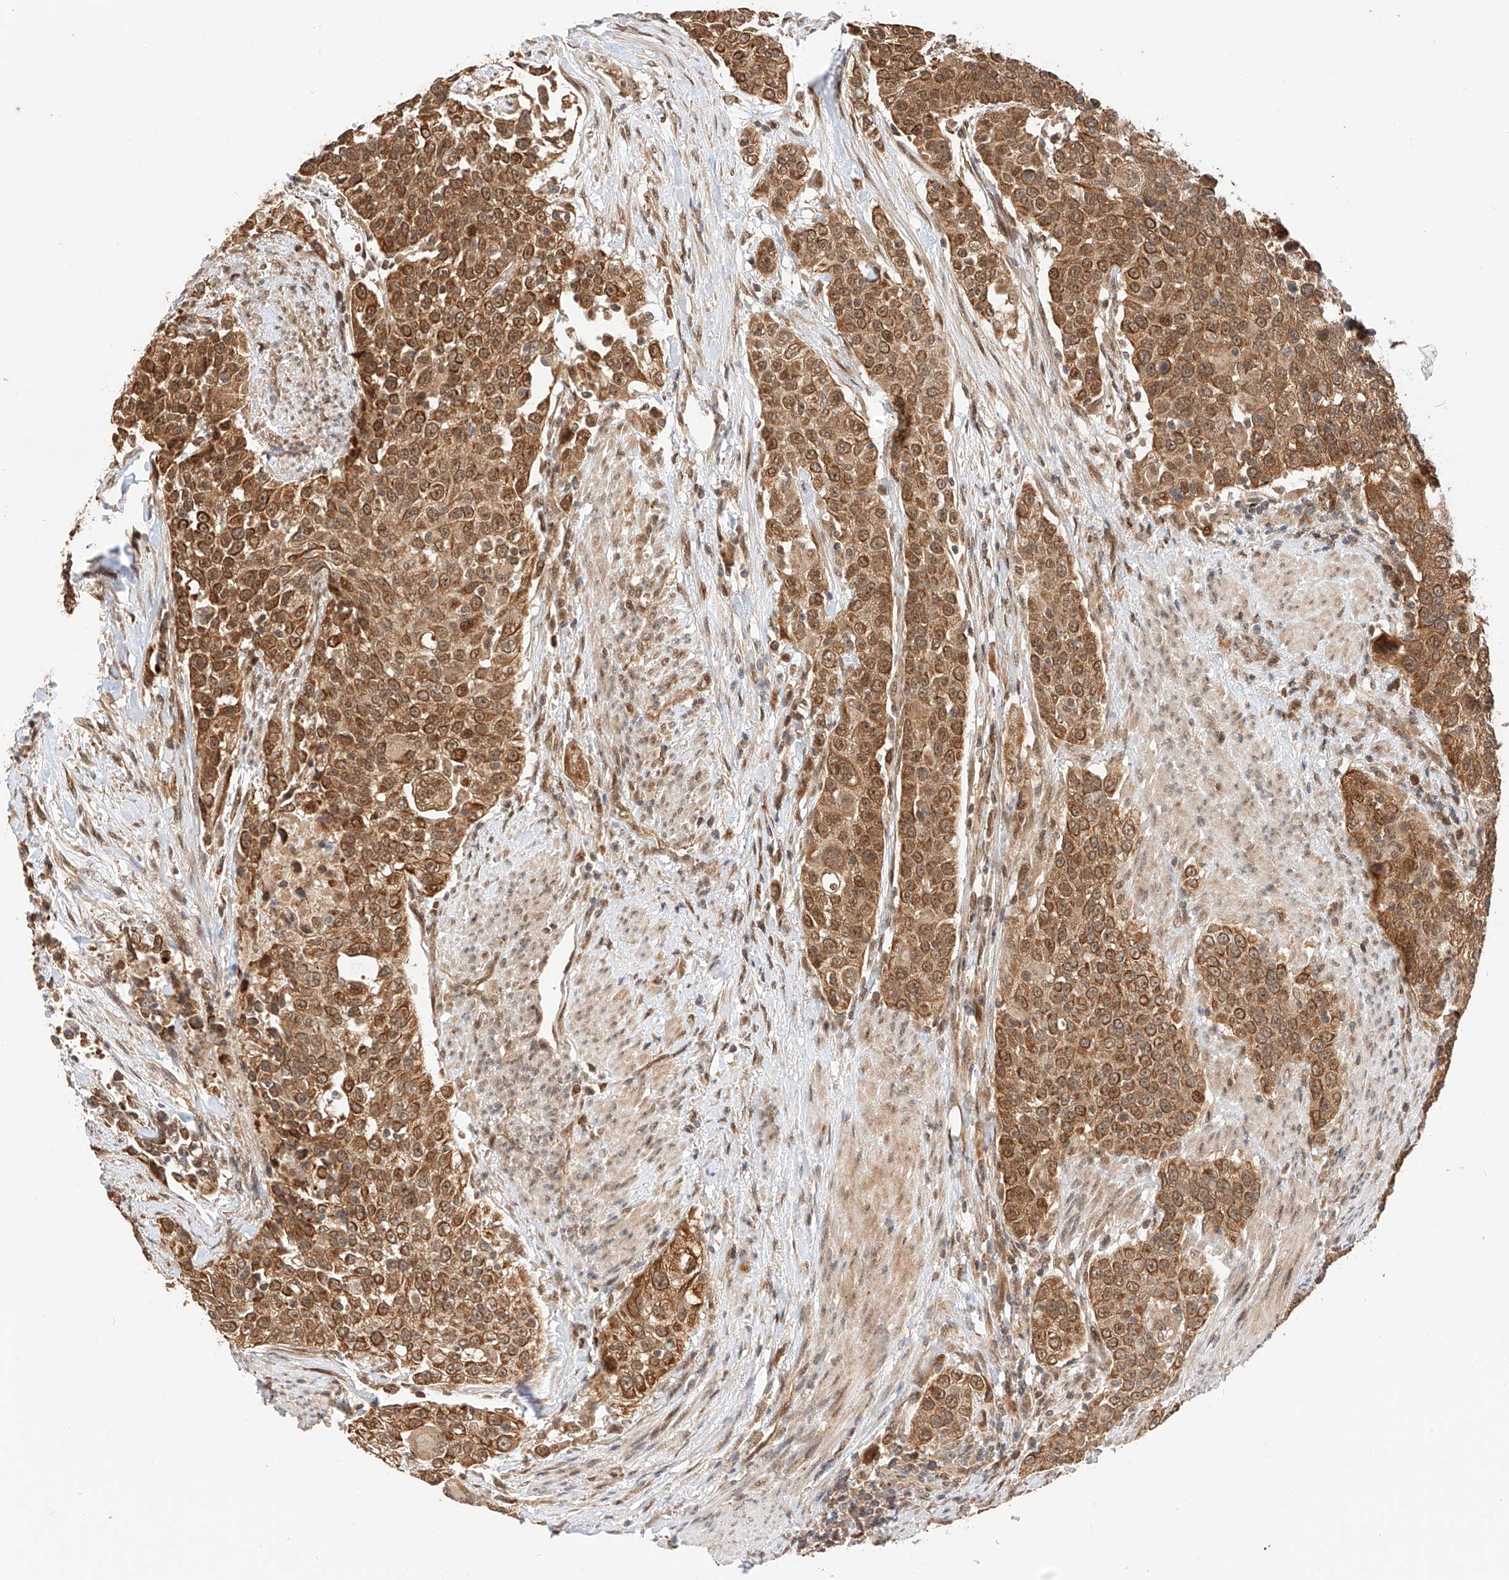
{"staining": {"intensity": "moderate", "quantity": ">75%", "location": "cytoplasmic/membranous,nuclear"}, "tissue": "urothelial cancer", "cell_type": "Tumor cells", "image_type": "cancer", "snomed": [{"axis": "morphology", "description": "Urothelial carcinoma, High grade"}, {"axis": "topography", "description": "Urinary bladder"}], "caption": "Protein analysis of urothelial cancer tissue shows moderate cytoplasmic/membranous and nuclear expression in about >75% of tumor cells.", "gene": "EIF4H", "patient": {"sex": "female", "age": 80}}